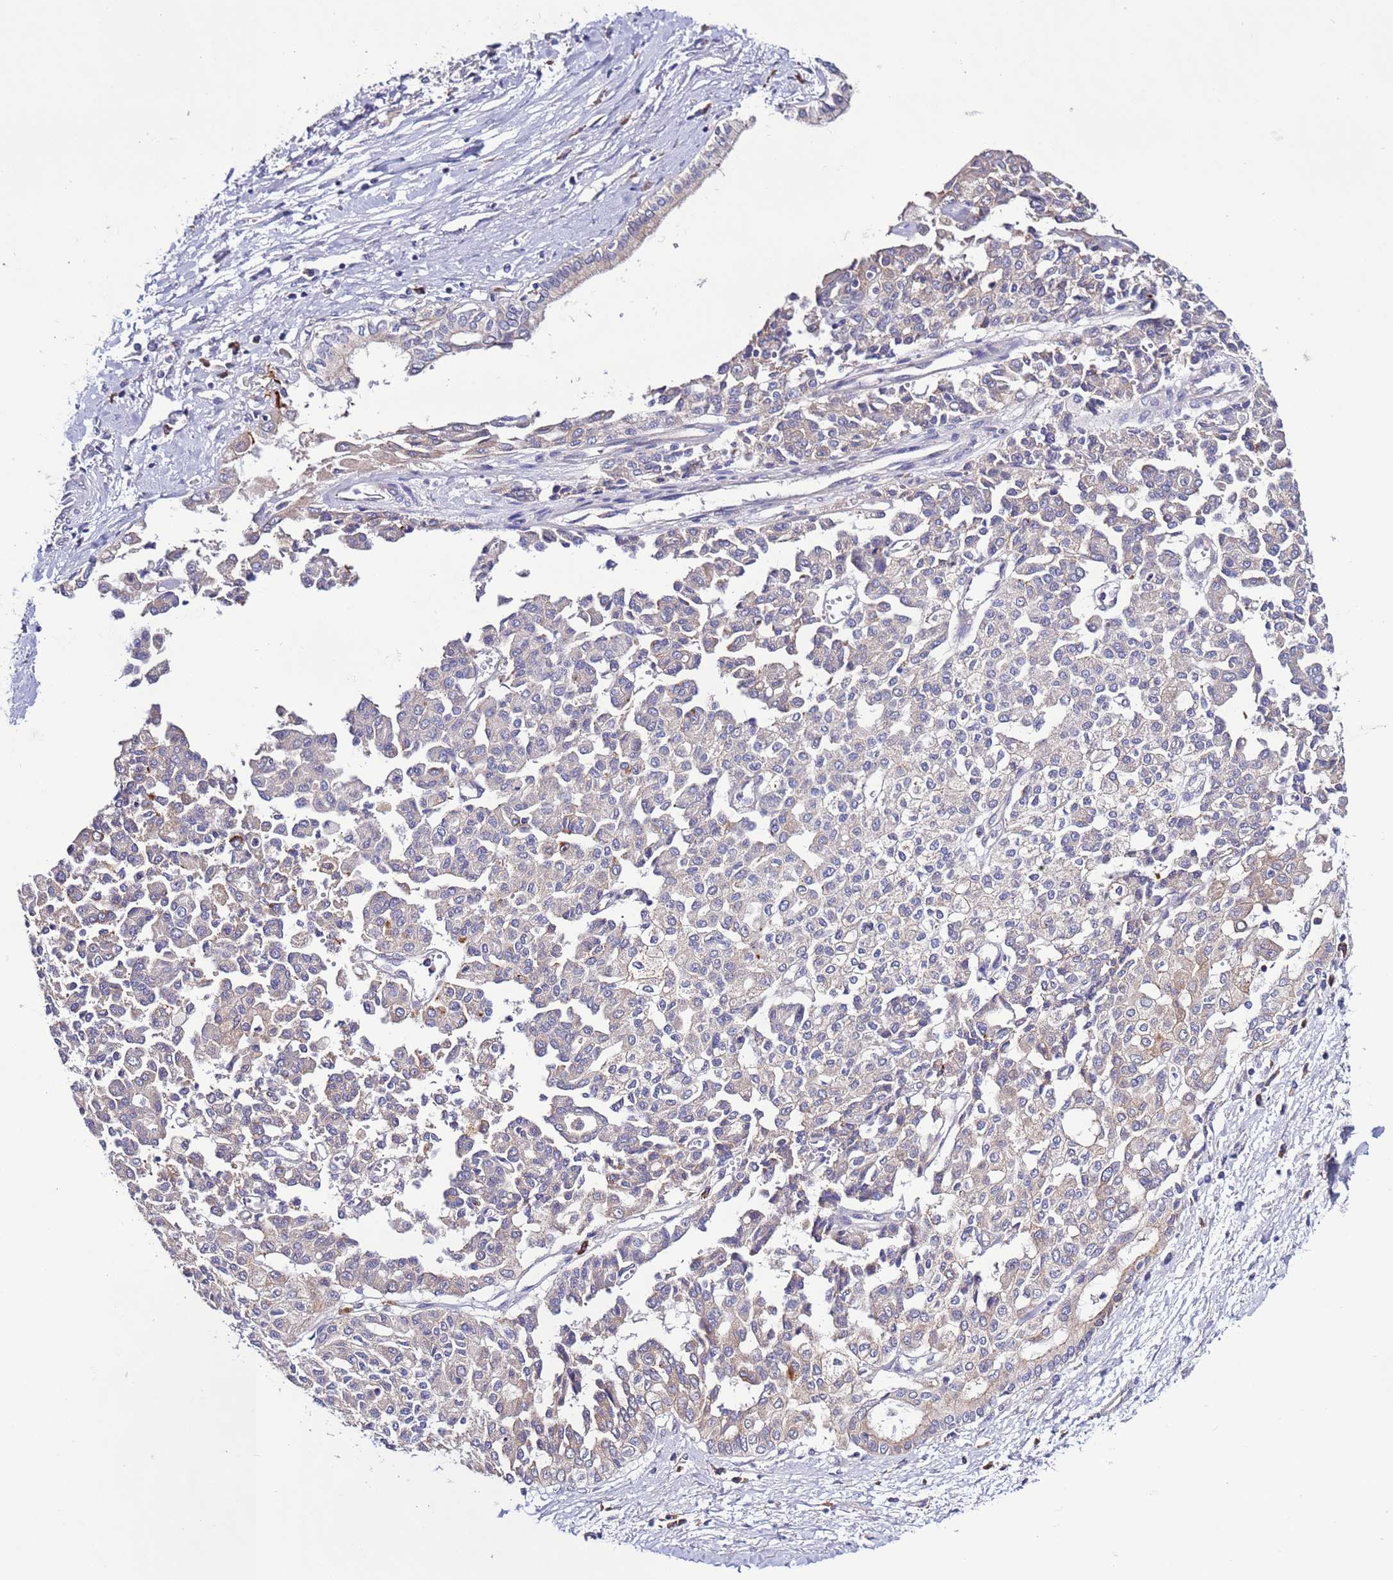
{"staining": {"intensity": "negative", "quantity": "none", "location": "none"}, "tissue": "liver cancer", "cell_type": "Tumor cells", "image_type": "cancer", "snomed": [{"axis": "morphology", "description": "Cholangiocarcinoma"}, {"axis": "topography", "description": "Liver"}], "caption": "Immunohistochemistry (IHC) micrograph of liver cancer stained for a protein (brown), which reveals no staining in tumor cells.", "gene": "SPCS1", "patient": {"sex": "female", "age": 77}}